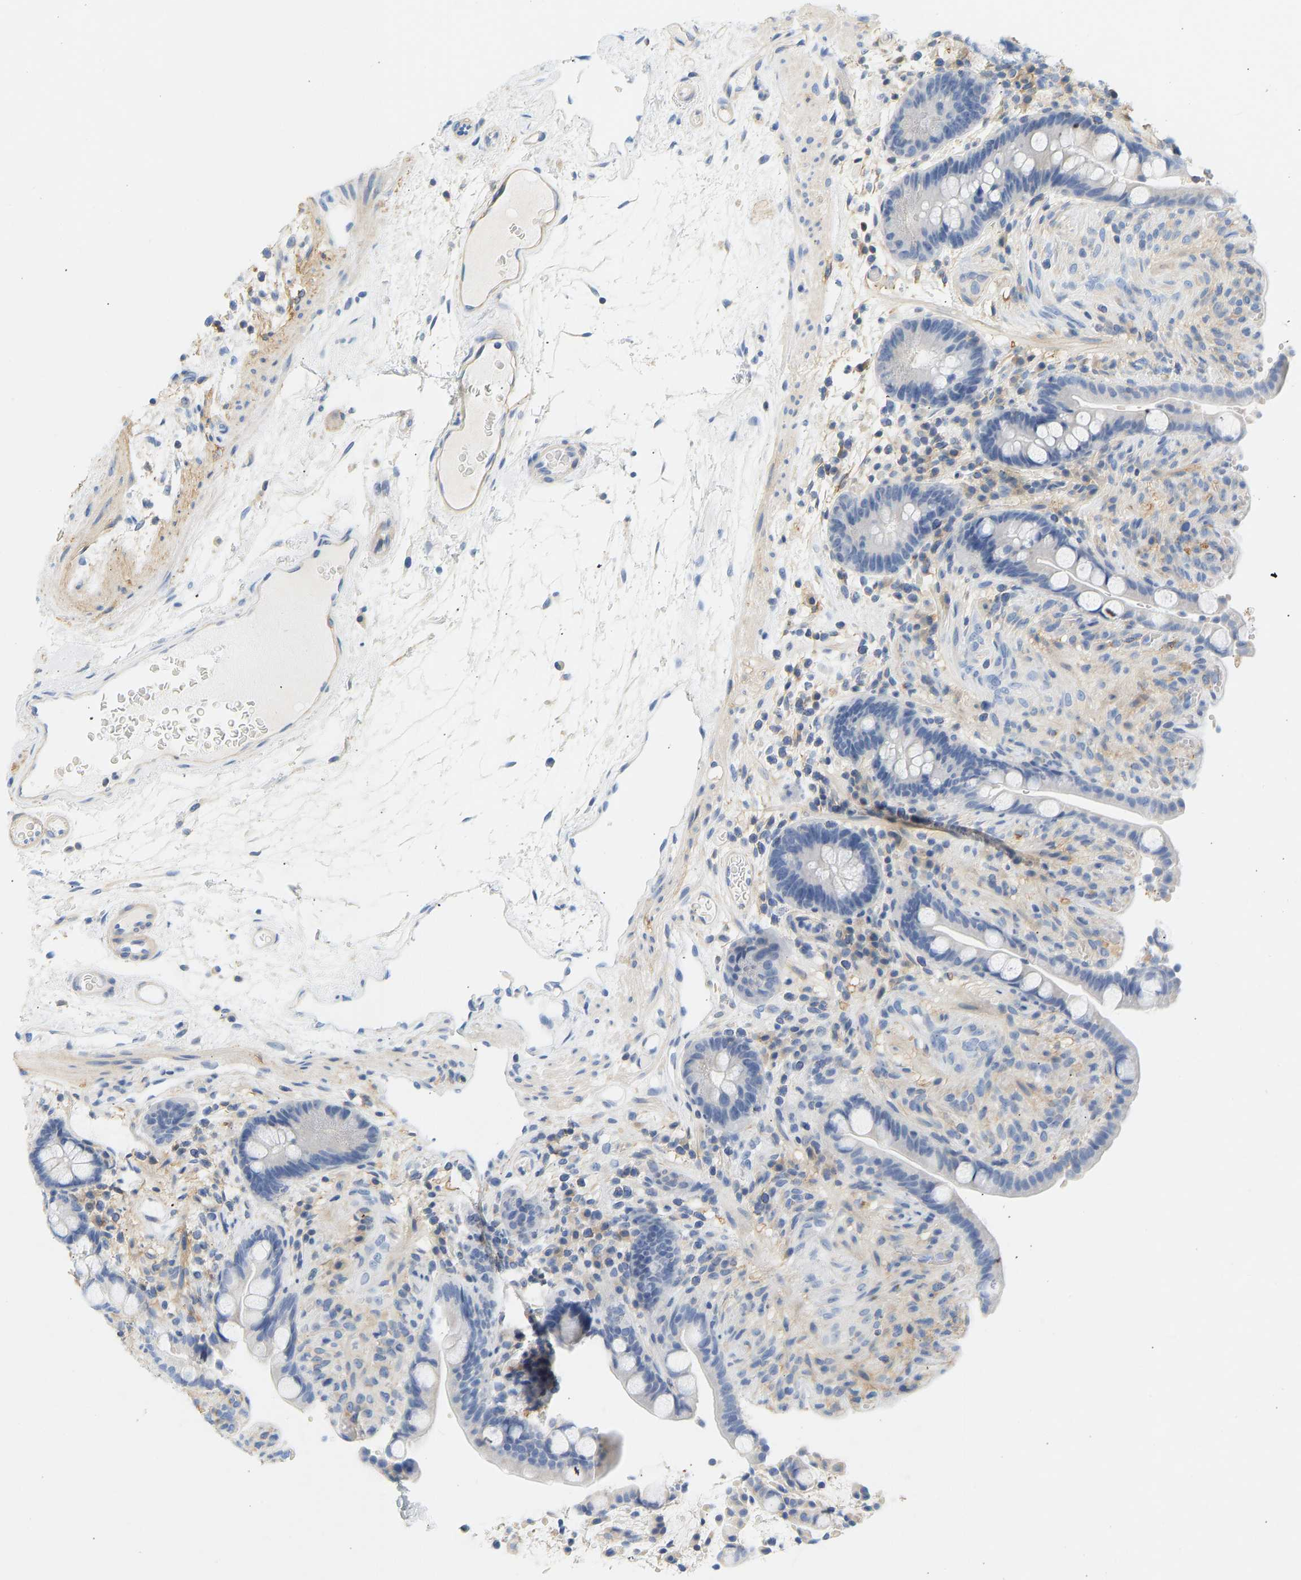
{"staining": {"intensity": "negative", "quantity": "none", "location": "none"}, "tissue": "colon", "cell_type": "Endothelial cells", "image_type": "normal", "snomed": [{"axis": "morphology", "description": "Normal tissue, NOS"}, {"axis": "topography", "description": "Colon"}], "caption": "Immunohistochemistry histopathology image of benign colon stained for a protein (brown), which demonstrates no positivity in endothelial cells.", "gene": "BVES", "patient": {"sex": "male", "age": 73}}